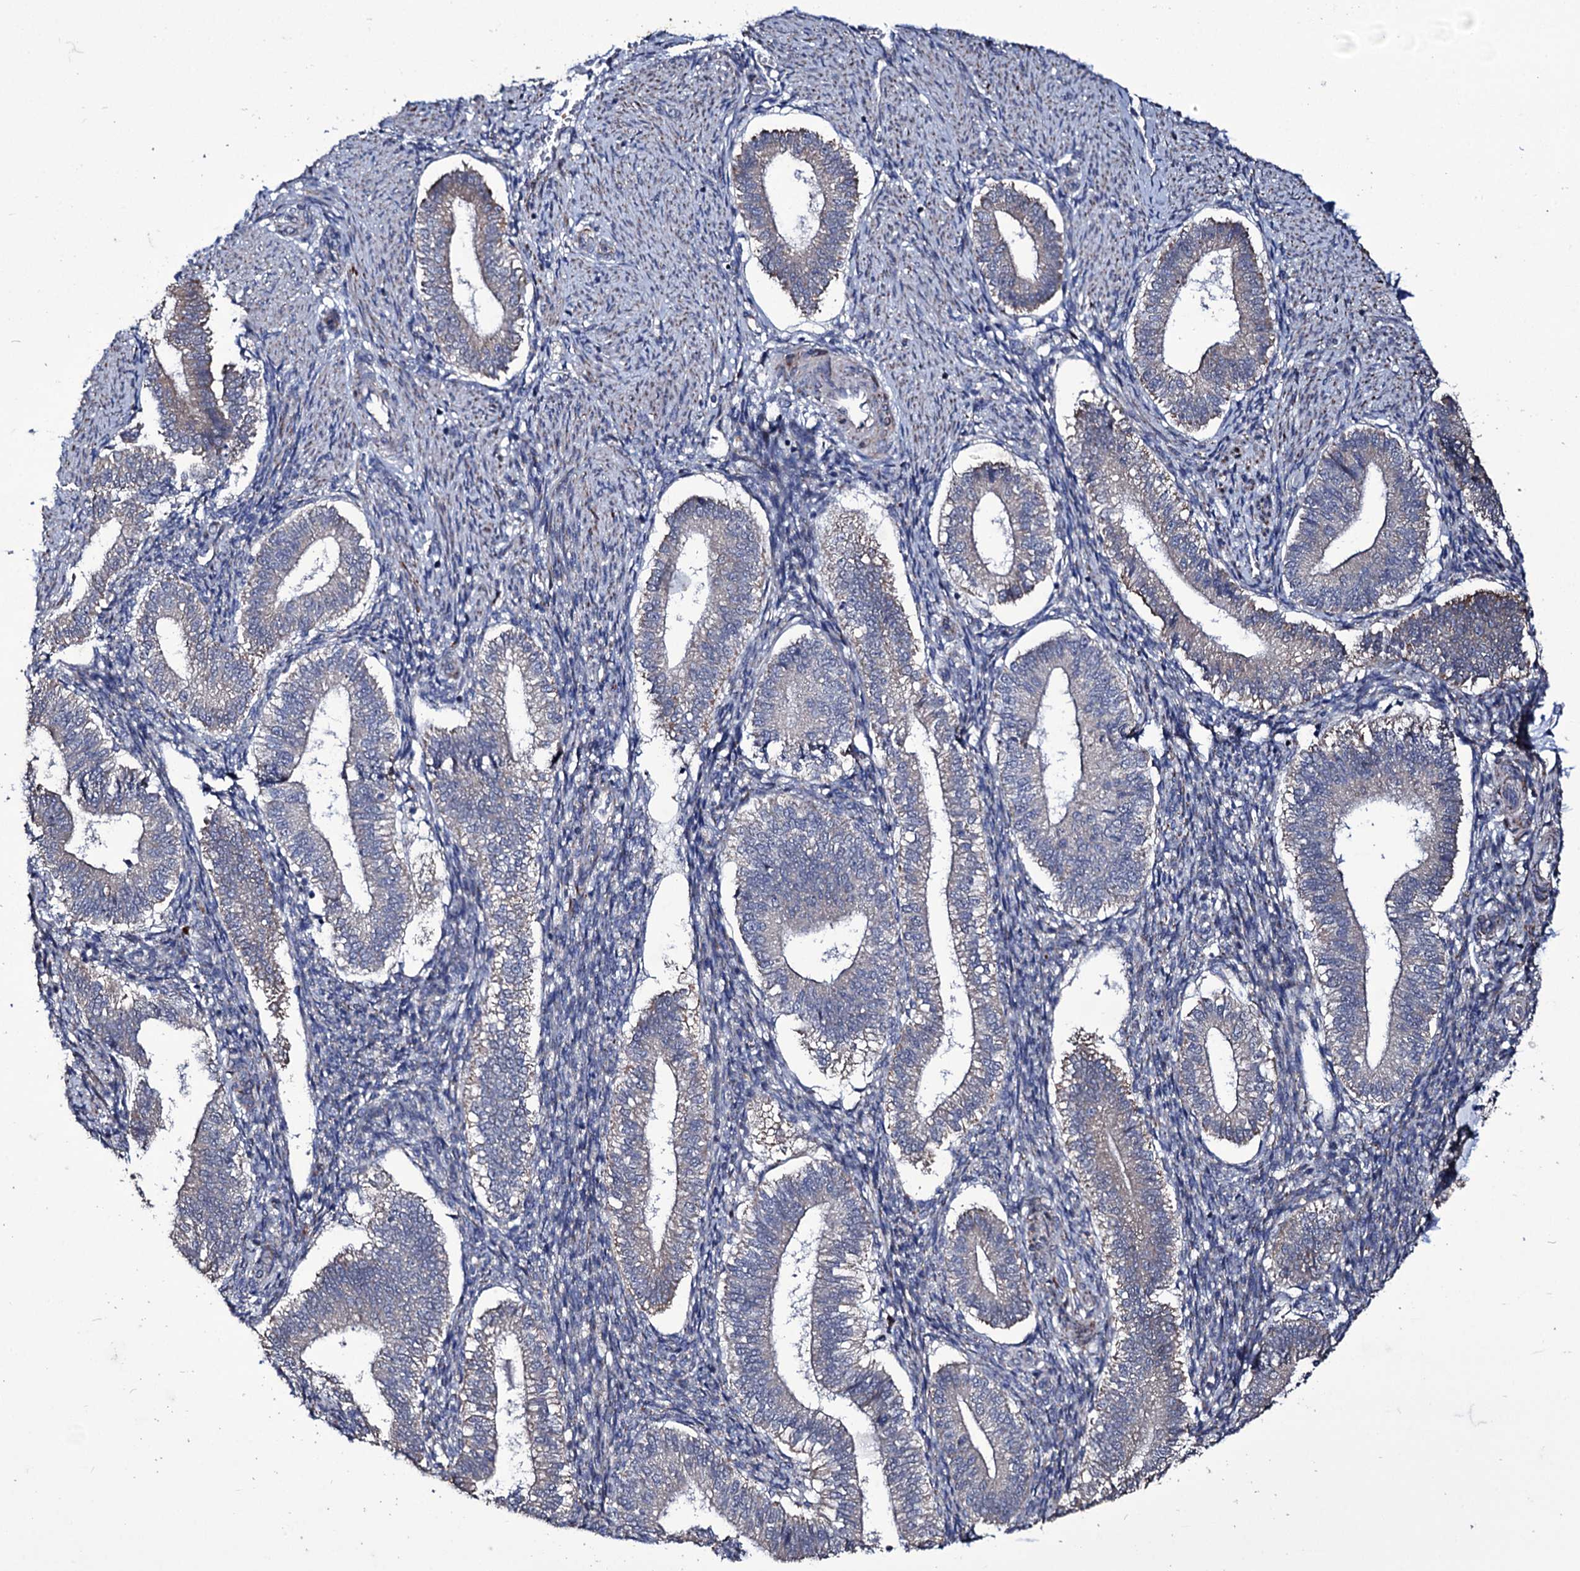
{"staining": {"intensity": "negative", "quantity": "none", "location": "none"}, "tissue": "endometrium", "cell_type": "Cells in endometrial stroma", "image_type": "normal", "snomed": [{"axis": "morphology", "description": "Normal tissue, NOS"}, {"axis": "topography", "description": "Endometrium"}], "caption": "The micrograph exhibits no staining of cells in endometrial stroma in normal endometrium. (Stains: DAB immunohistochemistry (IHC) with hematoxylin counter stain, Microscopy: brightfield microscopy at high magnification).", "gene": "TUBGCP5", "patient": {"sex": "female", "age": 25}}